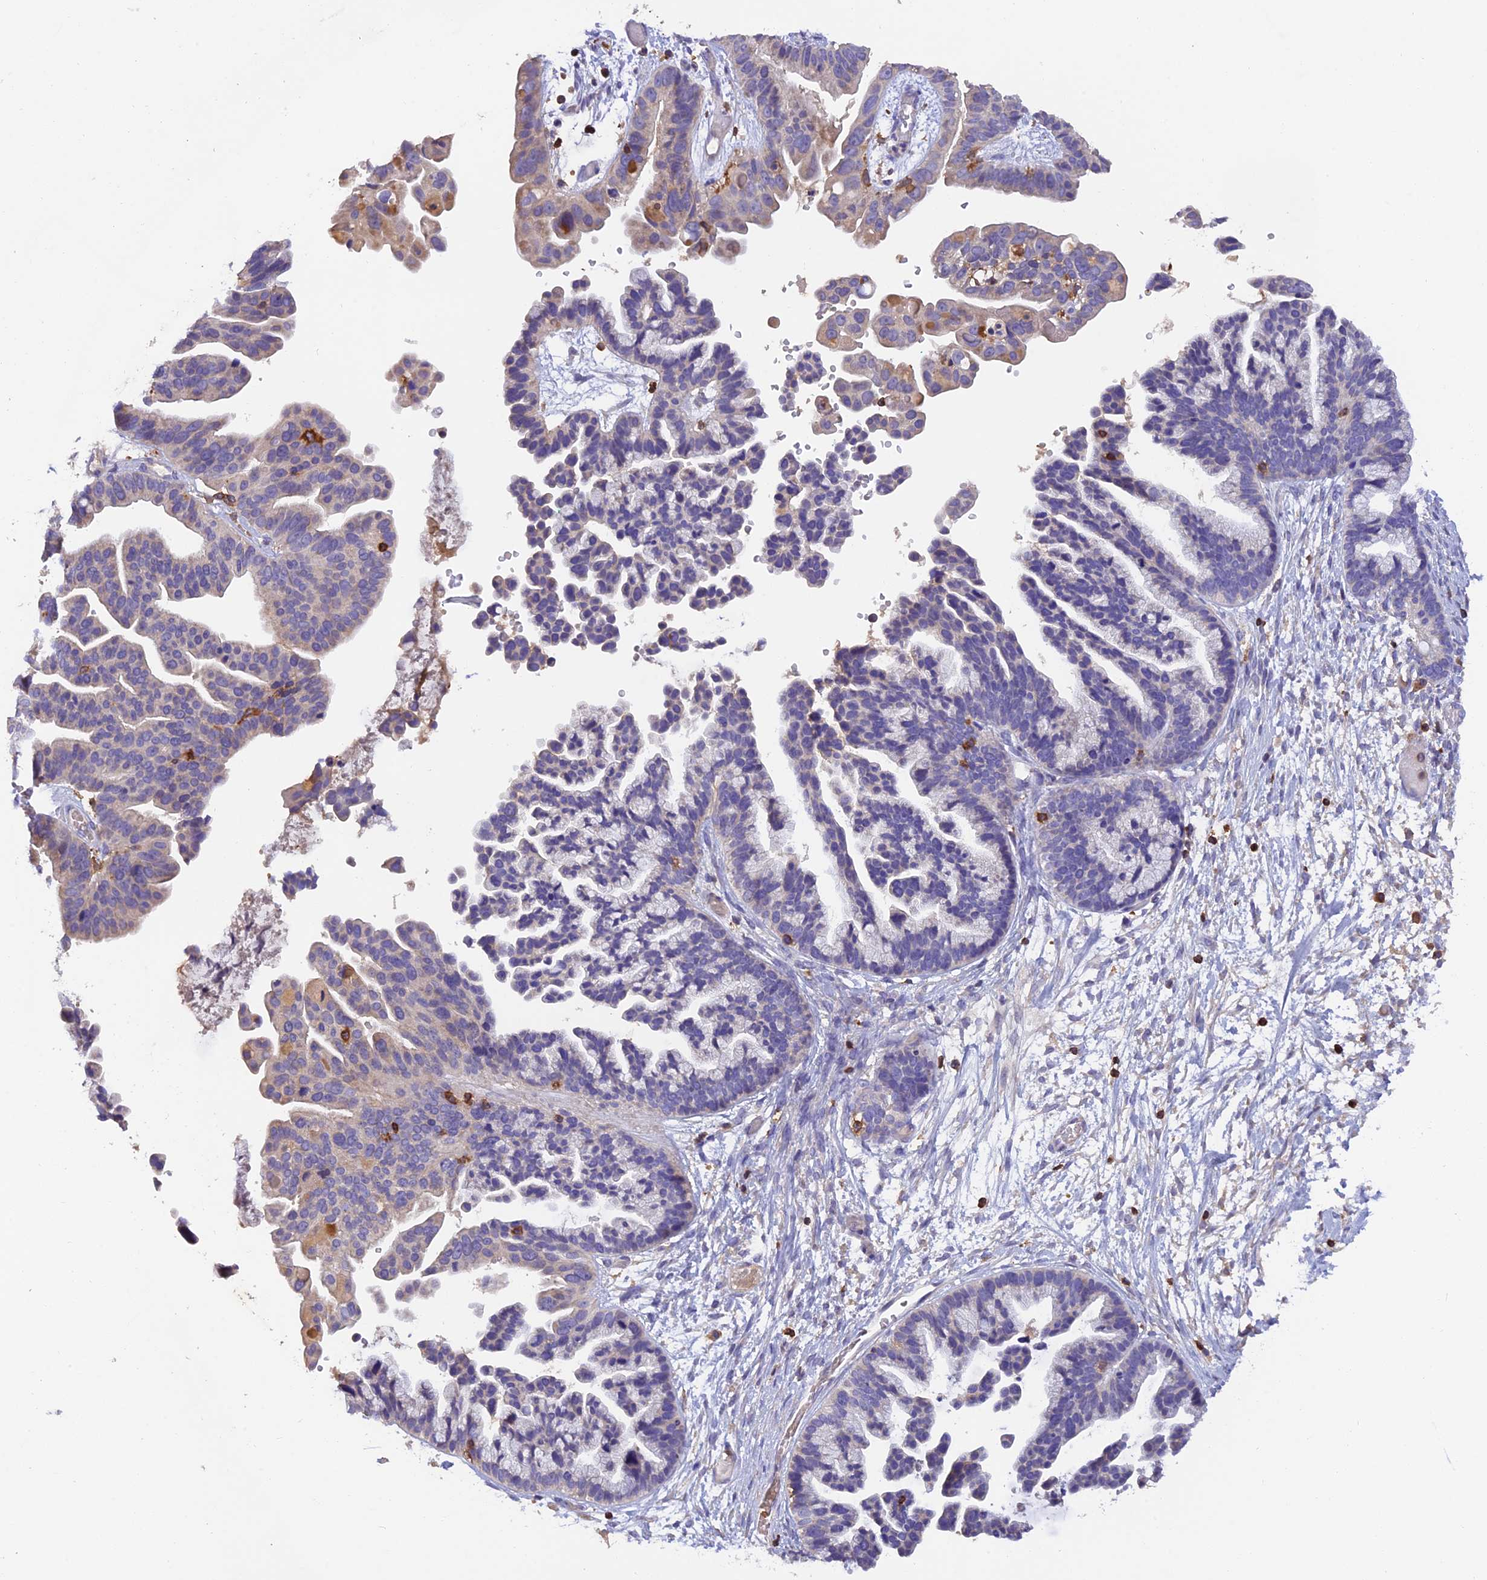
{"staining": {"intensity": "negative", "quantity": "none", "location": "none"}, "tissue": "ovarian cancer", "cell_type": "Tumor cells", "image_type": "cancer", "snomed": [{"axis": "morphology", "description": "Cystadenocarcinoma, serous, NOS"}, {"axis": "topography", "description": "Ovary"}], "caption": "Immunohistochemistry histopathology image of human ovarian cancer stained for a protein (brown), which shows no positivity in tumor cells. The staining is performed using DAB brown chromogen with nuclei counter-stained in using hematoxylin.", "gene": "LPXN", "patient": {"sex": "female", "age": 56}}